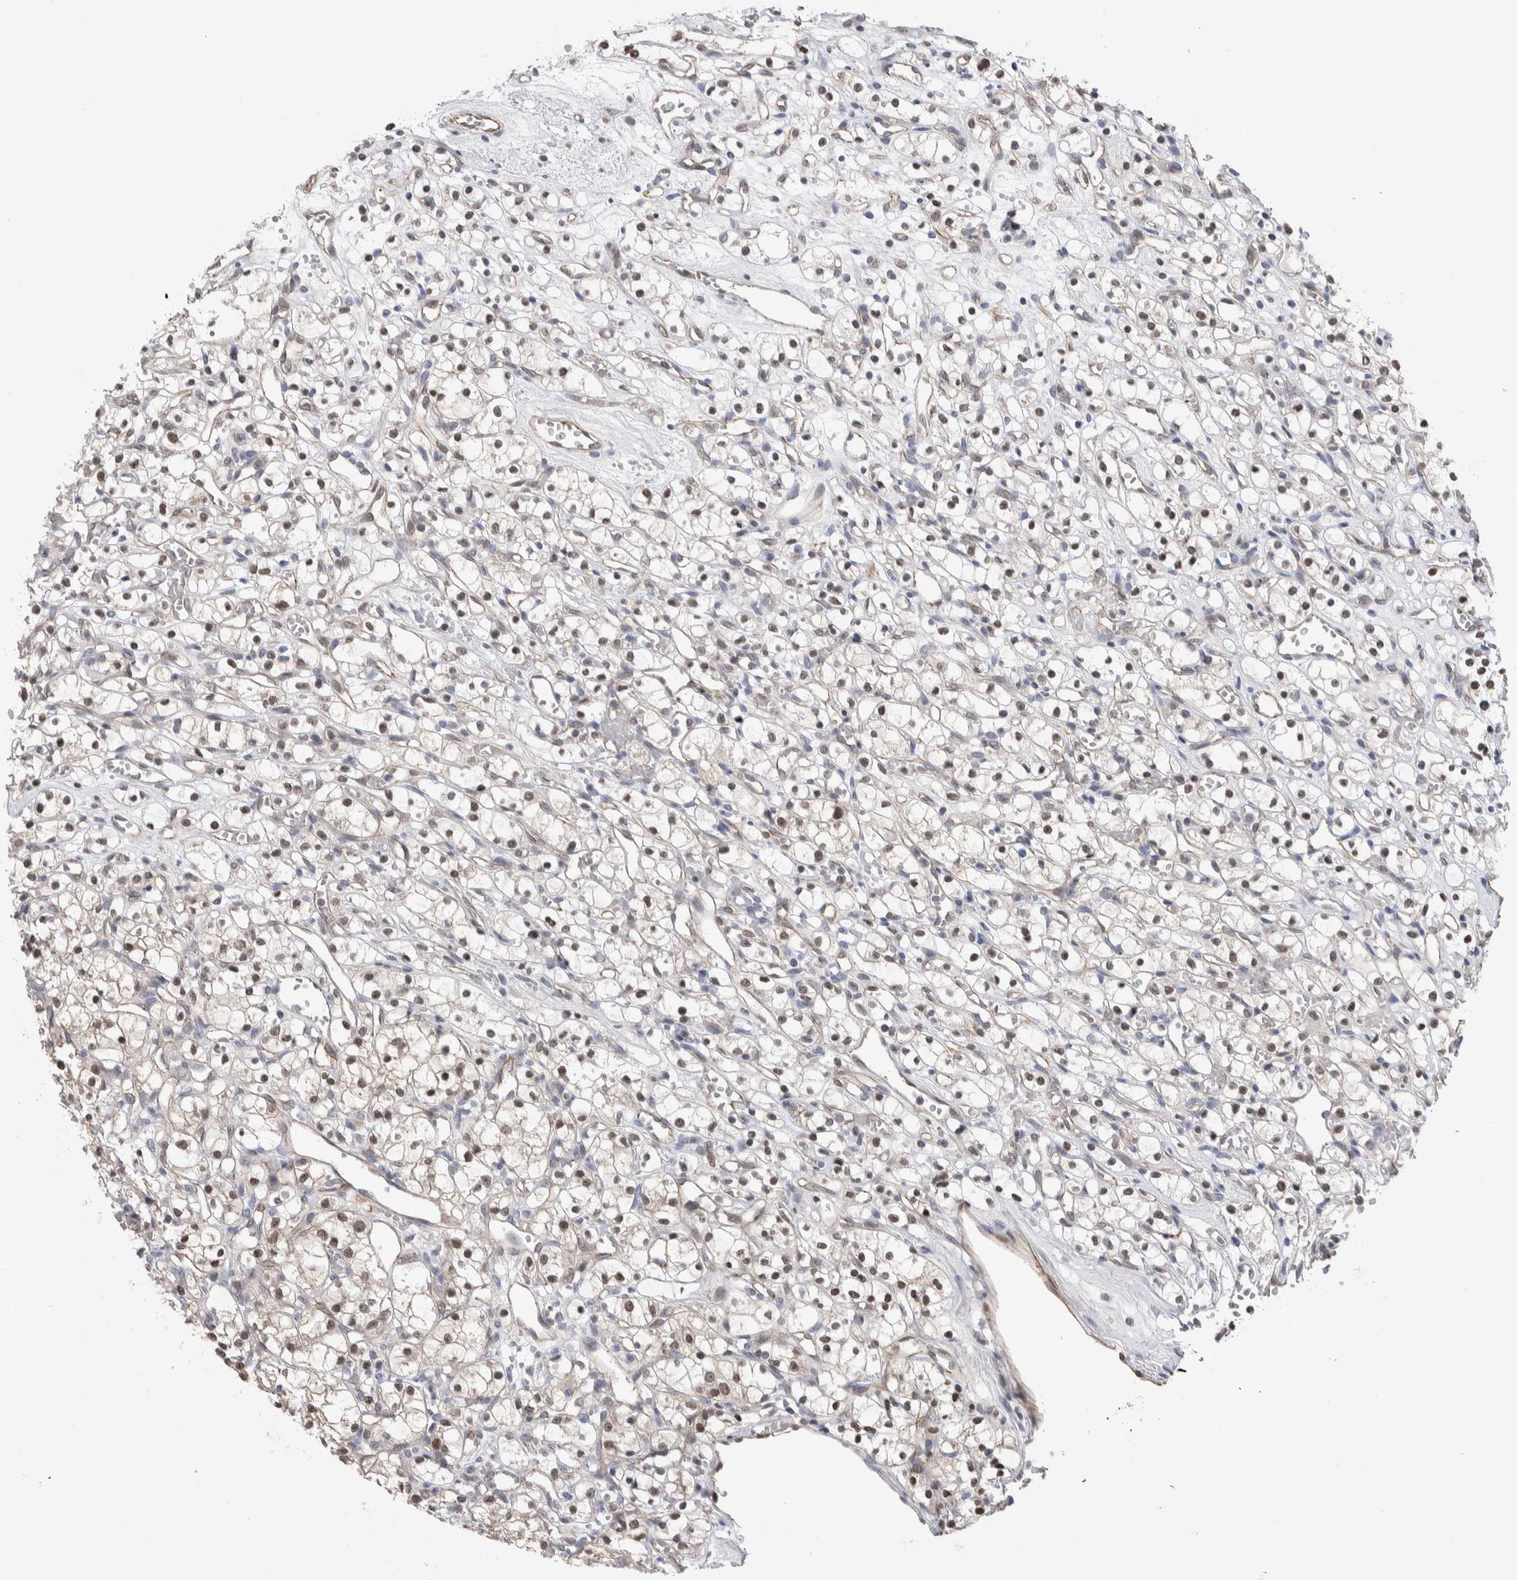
{"staining": {"intensity": "moderate", "quantity": ">75%", "location": "nuclear"}, "tissue": "renal cancer", "cell_type": "Tumor cells", "image_type": "cancer", "snomed": [{"axis": "morphology", "description": "Adenocarcinoma, NOS"}, {"axis": "topography", "description": "Kidney"}], "caption": "Human renal cancer (adenocarcinoma) stained with a protein marker reveals moderate staining in tumor cells.", "gene": "ZBTB49", "patient": {"sex": "female", "age": 59}}